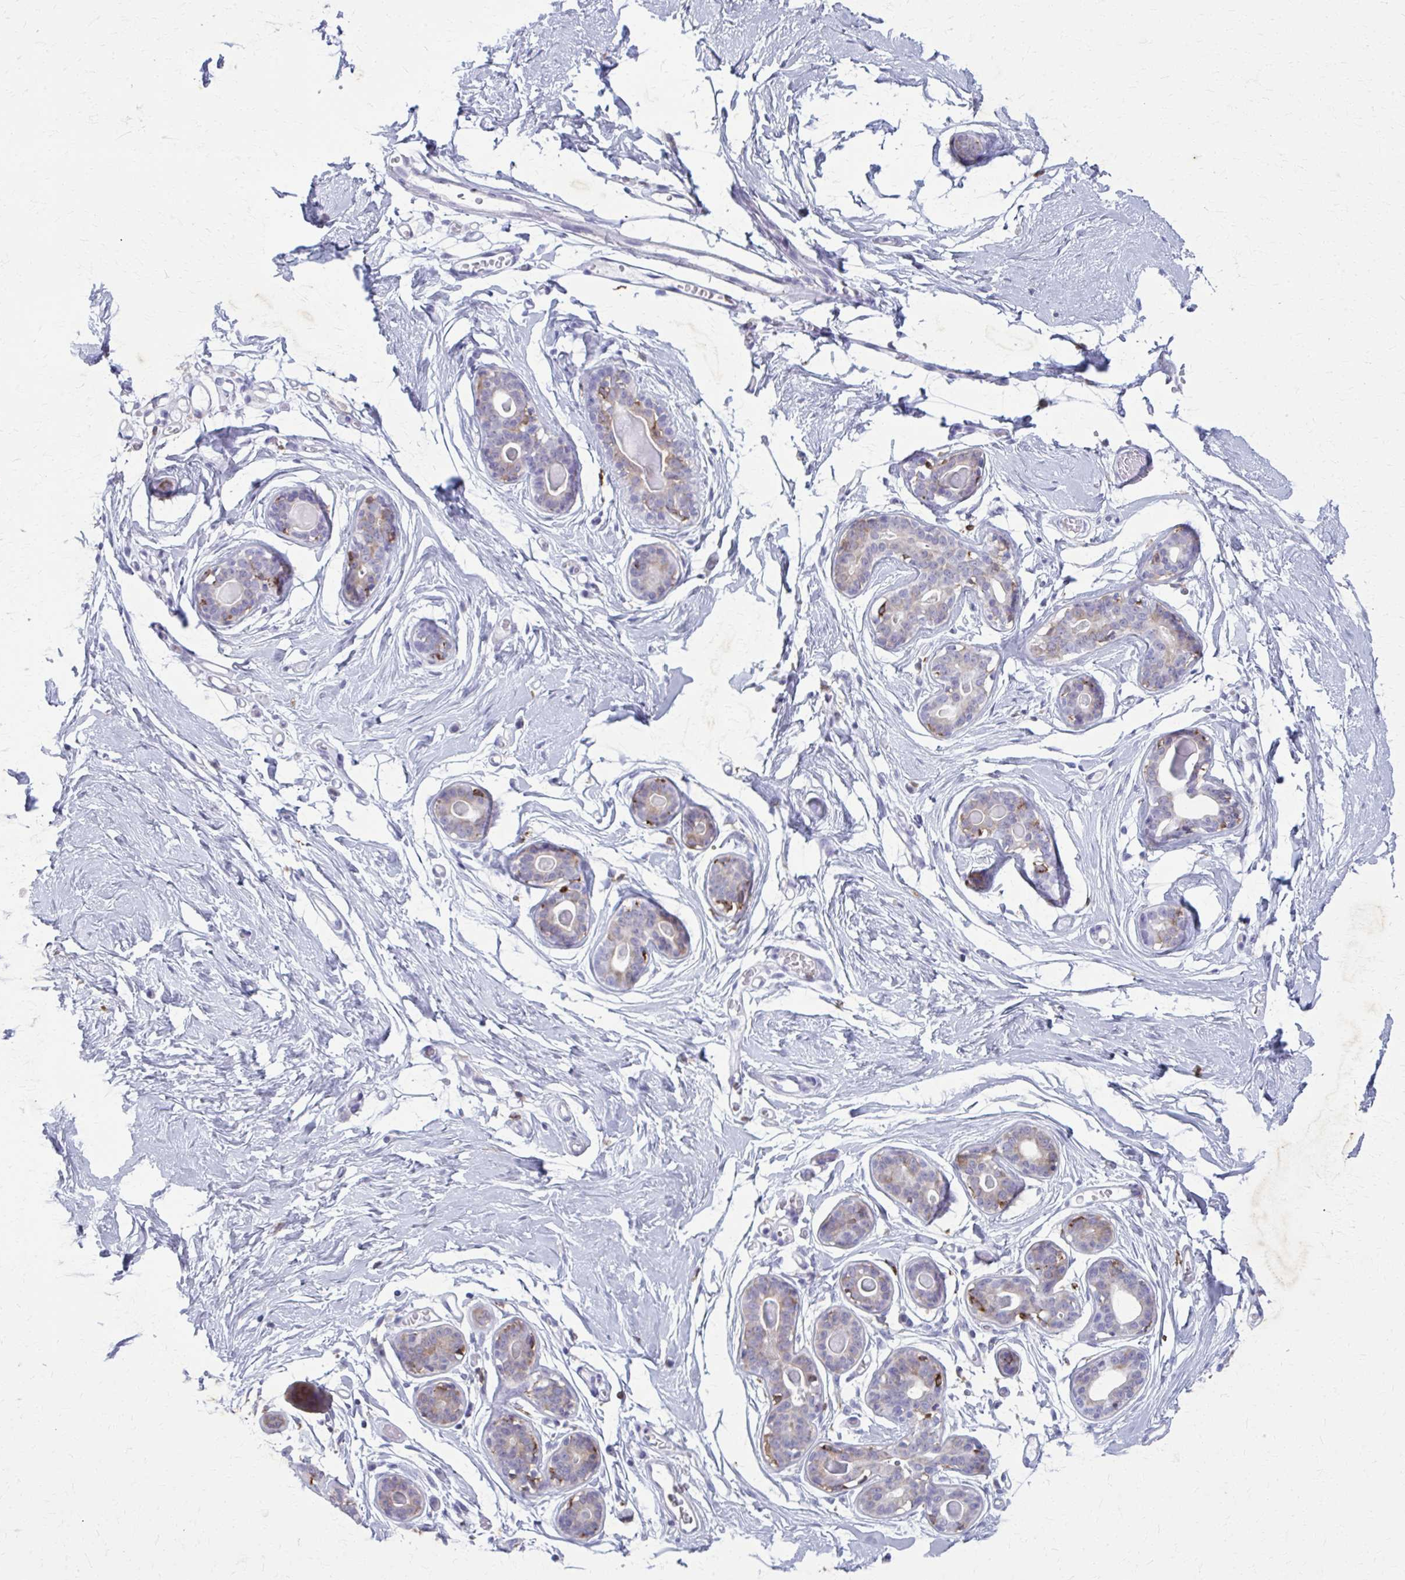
{"staining": {"intensity": "negative", "quantity": "none", "location": "none"}, "tissue": "breast", "cell_type": "Adipocytes", "image_type": "normal", "snomed": [{"axis": "morphology", "description": "Normal tissue, NOS"}, {"axis": "topography", "description": "Breast"}], "caption": "Immunohistochemistry (IHC) photomicrograph of unremarkable breast: human breast stained with DAB (3,3'-diaminobenzidine) shows no significant protein staining in adipocytes.", "gene": "CARD9", "patient": {"sex": "female", "age": 45}}